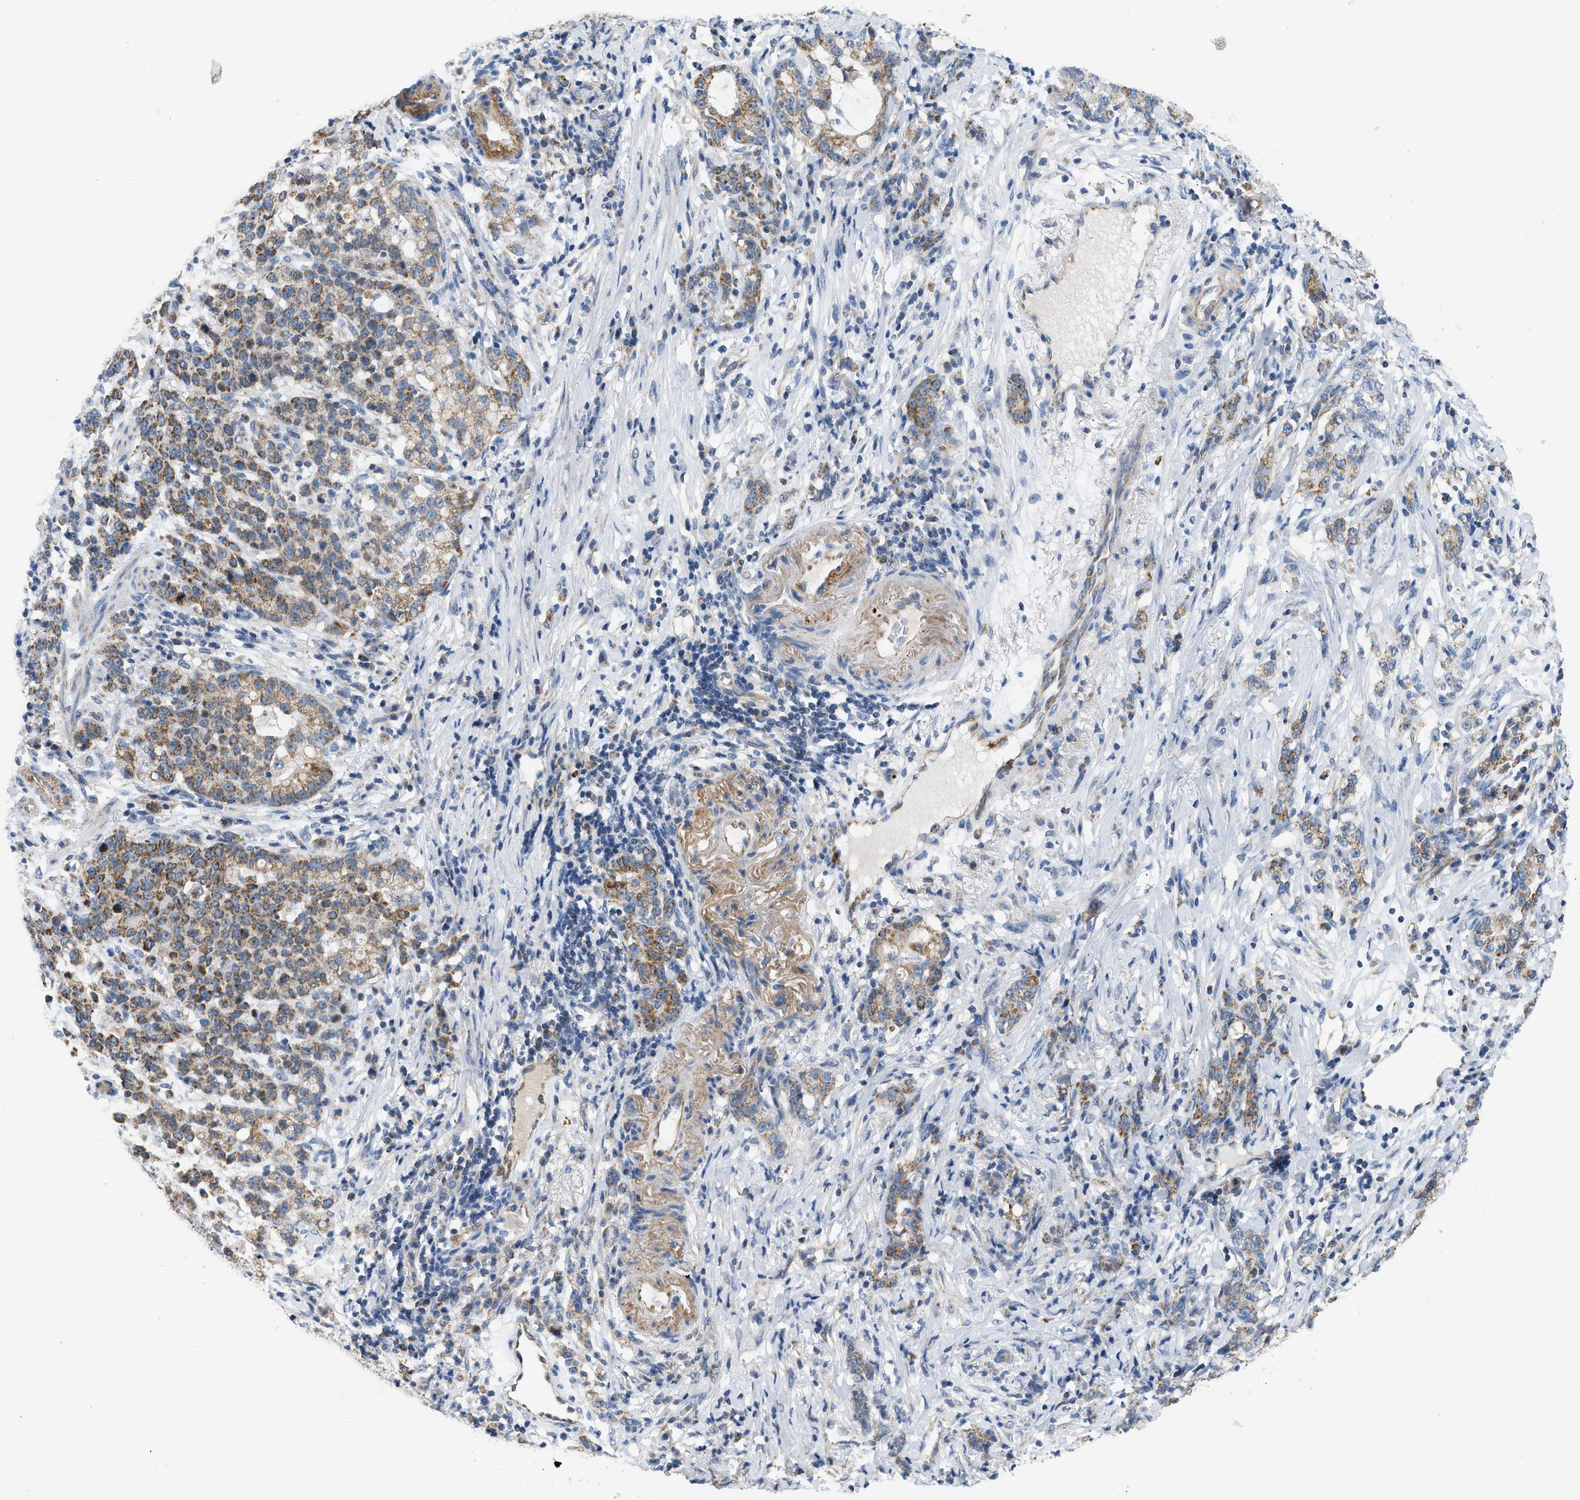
{"staining": {"intensity": "moderate", "quantity": ">75%", "location": "cytoplasmic/membranous"}, "tissue": "stomach cancer", "cell_type": "Tumor cells", "image_type": "cancer", "snomed": [{"axis": "morphology", "description": "Adenocarcinoma, NOS"}, {"axis": "topography", "description": "Stomach, lower"}], "caption": "Protein analysis of stomach cancer tissue displays moderate cytoplasmic/membranous staining in about >75% of tumor cells.", "gene": "GOT2", "patient": {"sex": "male", "age": 88}}